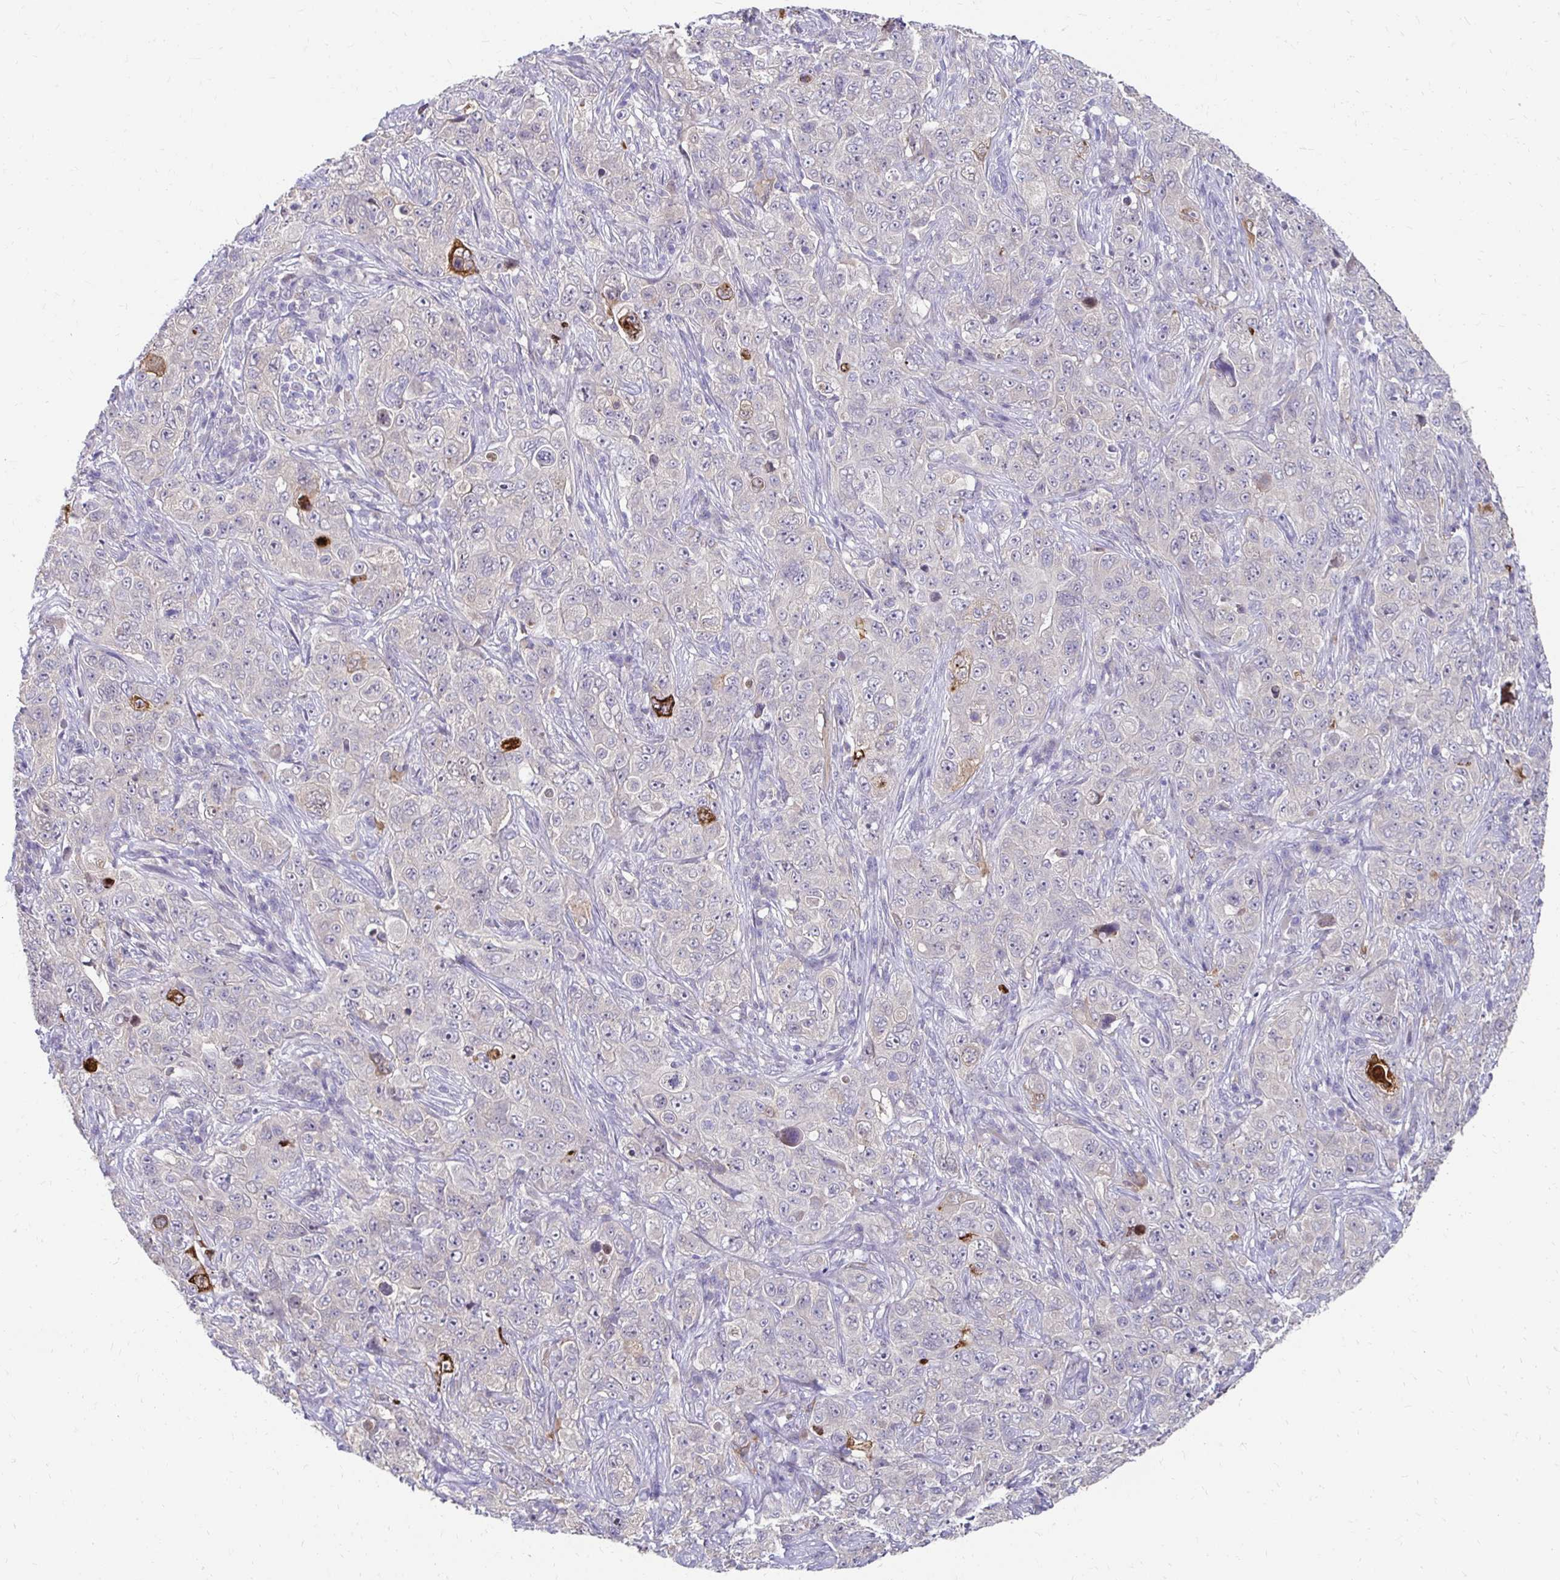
{"staining": {"intensity": "negative", "quantity": "none", "location": "none"}, "tissue": "pancreatic cancer", "cell_type": "Tumor cells", "image_type": "cancer", "snomed": [{"axis": "morphology", "description": "Adenocarcinoma, NOS"}, {"axis": "topography", "description": "Pancreas"}], "caption": "Photomicrograph shows no protein positivity in tumor cells of adenocarcinoma (pancreatic) tissue. (Stains: DAB (3,3'-diaminobenzidine) immunohistochemistry with hematoxylin counter stain, Microscopy: brightfield microscopy at high magnification).", "gene": "PADI2", "patient": {"sex": "male", "age": 68}}